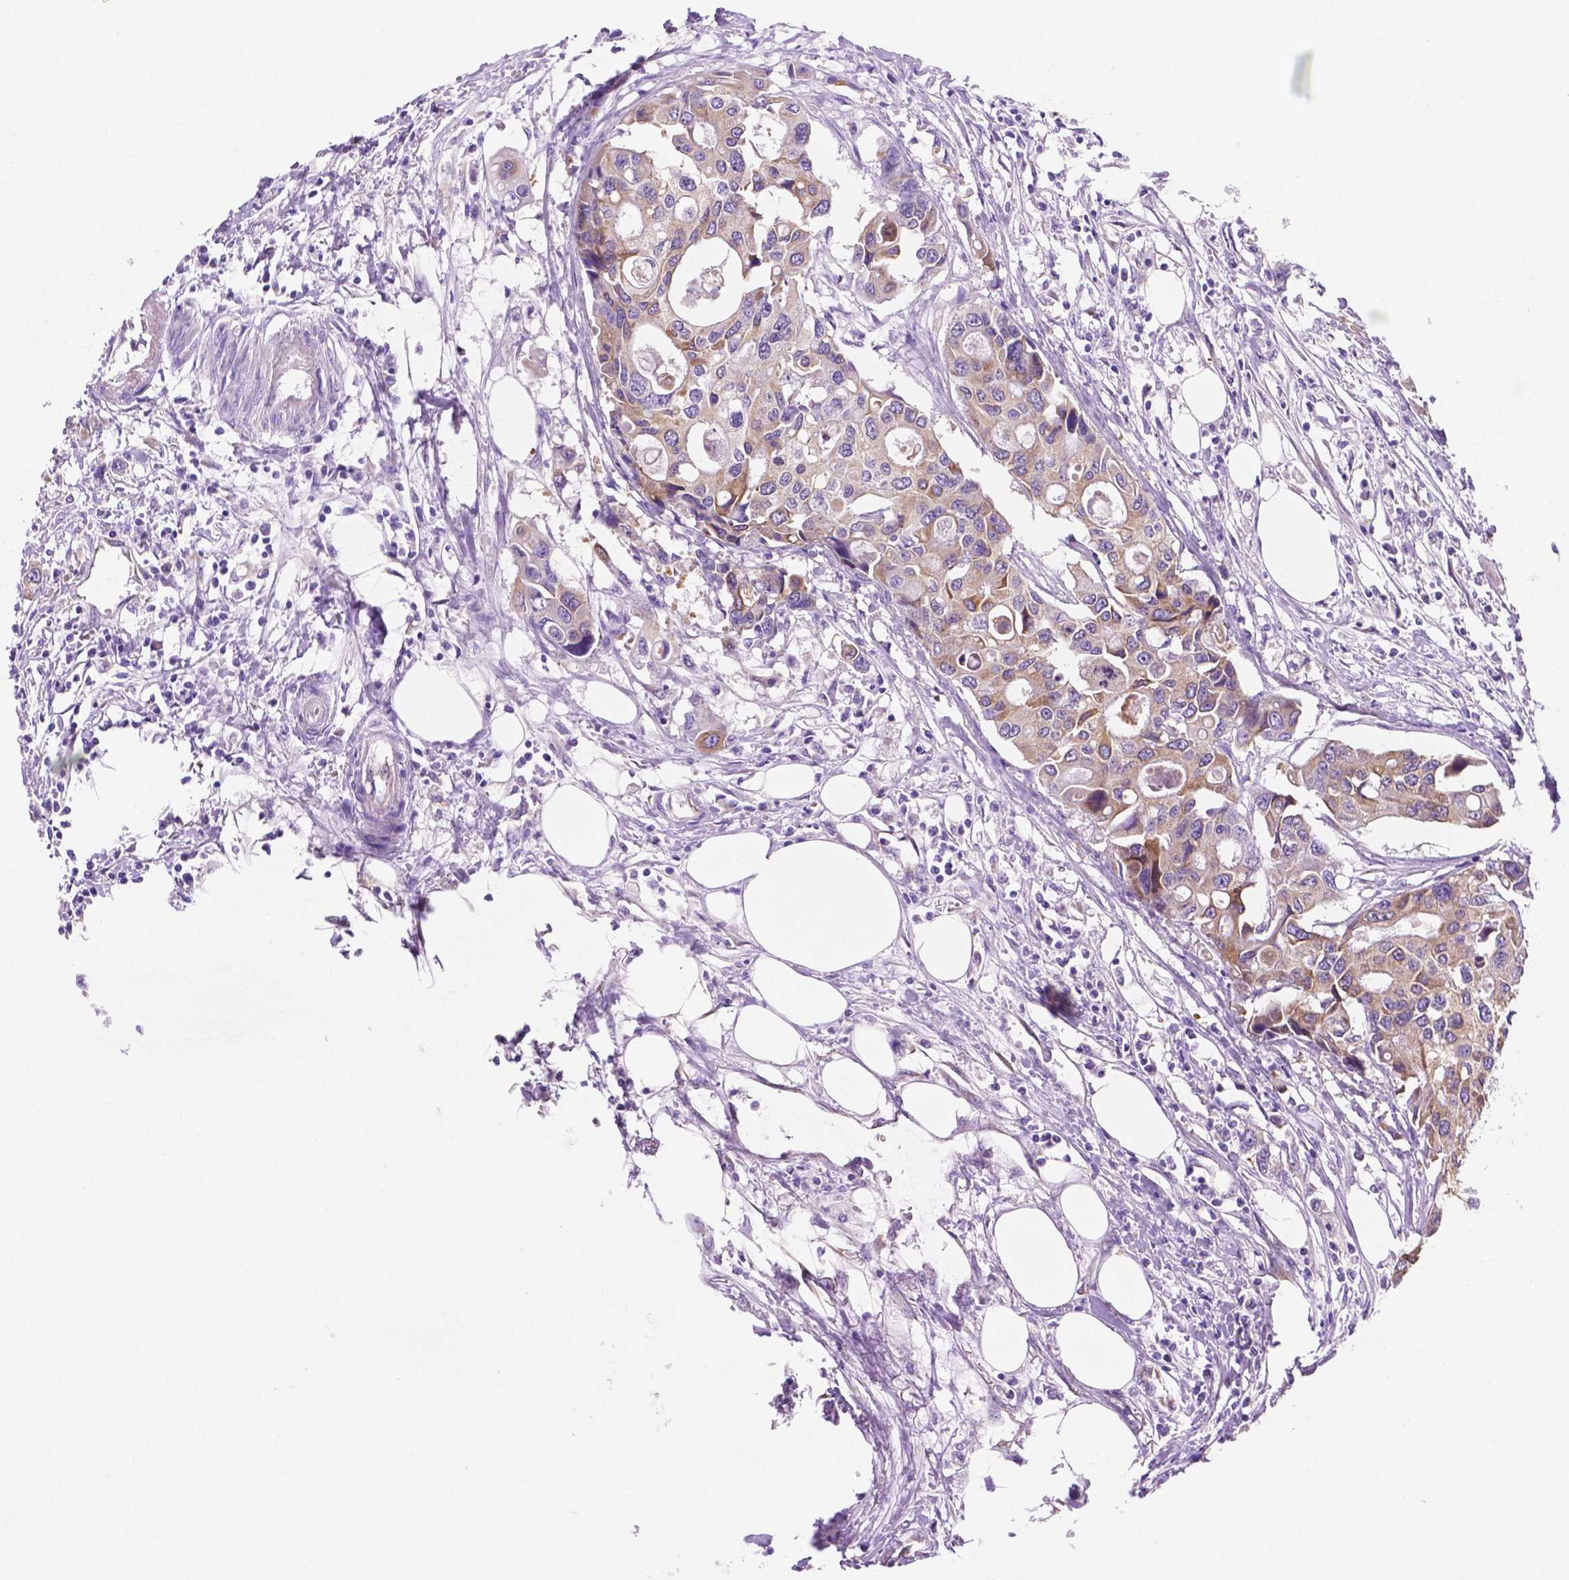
{"staining": {"intensity": "weak", "quantity": "25%-75%", "location": "cytoplasmic/membranous"}, "tissue": "colorectal cancer", "cell_type": "Tumor cells", "image_type": "cancer", "snomed": [{"axis": "morphology", "description": "Adenocarcinoma, NOS"}, {"axis": "topography", "description": "Colon"}], "caption": "A high-resolution histopathology image shows immunohistochemistry (IHC) staining of colorectal adenocarcinoma, which reveals weak cytoplasmic/membranous positivity in approximately 25%-75% of tumor cells.", "gene": "CEACAM7", "patient": {"sex": "male", "age": 77}}